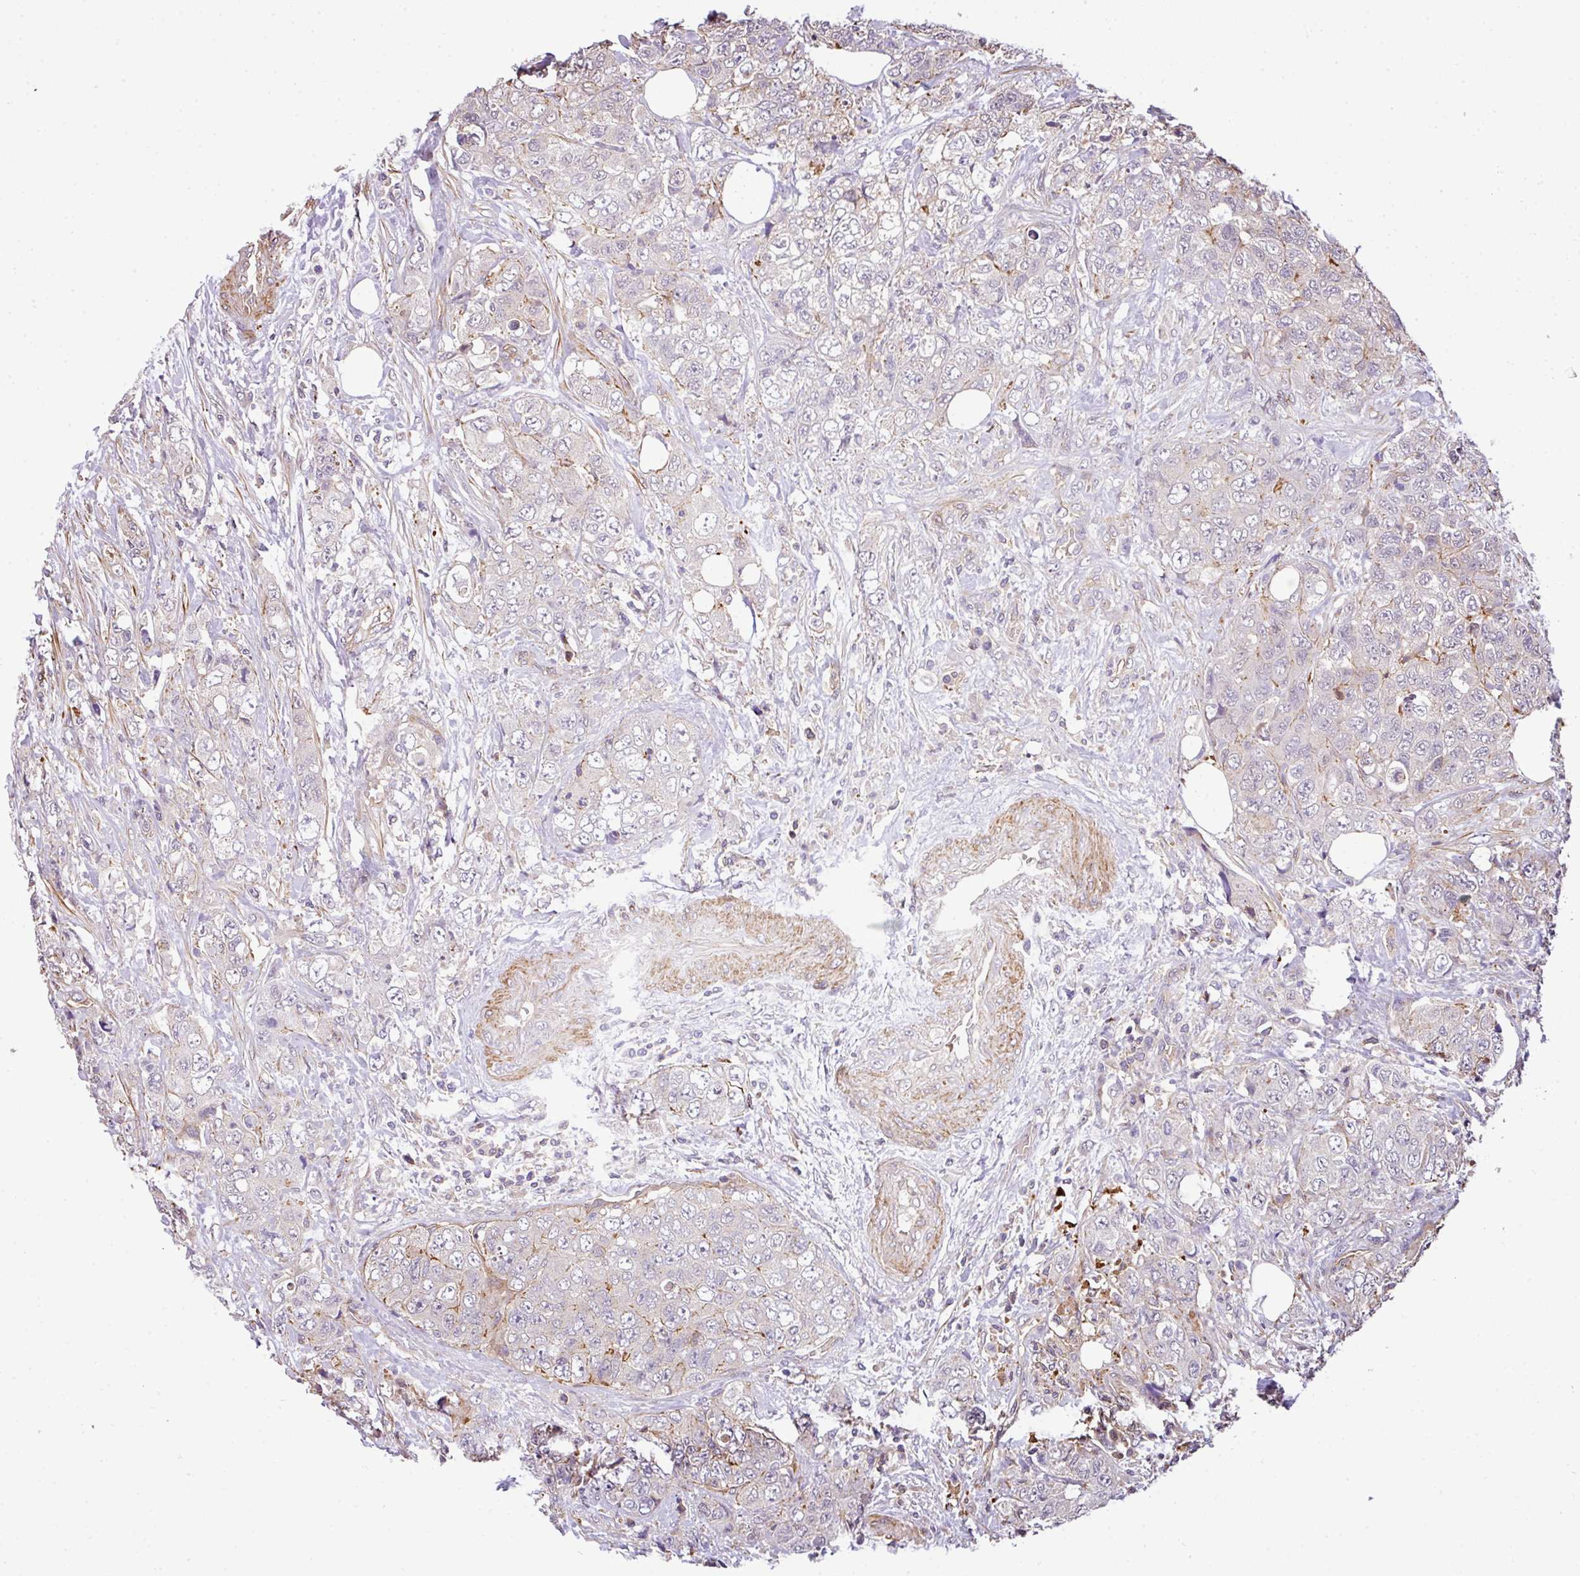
{"staining": {"intensity": "negative", "quantity": "none", "location": "none"}, "tissue": "urothelial cancer", "cell_type": "Tumor cells", "image_type": "cancer", "snomed": [{"axis": "morphology", "description": "Urothelial carcinoma, High grade"}, {"axis": "topography", "description": "Urinary bladder"}], "caption": "Tumor cells are negative for protein expression in human urothelial carcinoma (high-grade). (DAB (3,3'-diaminobenzidine) immunohistochemistry (IHC), high magnification).", "gene": "CASS4", "patient": {"sex": "female", "age": 78}}